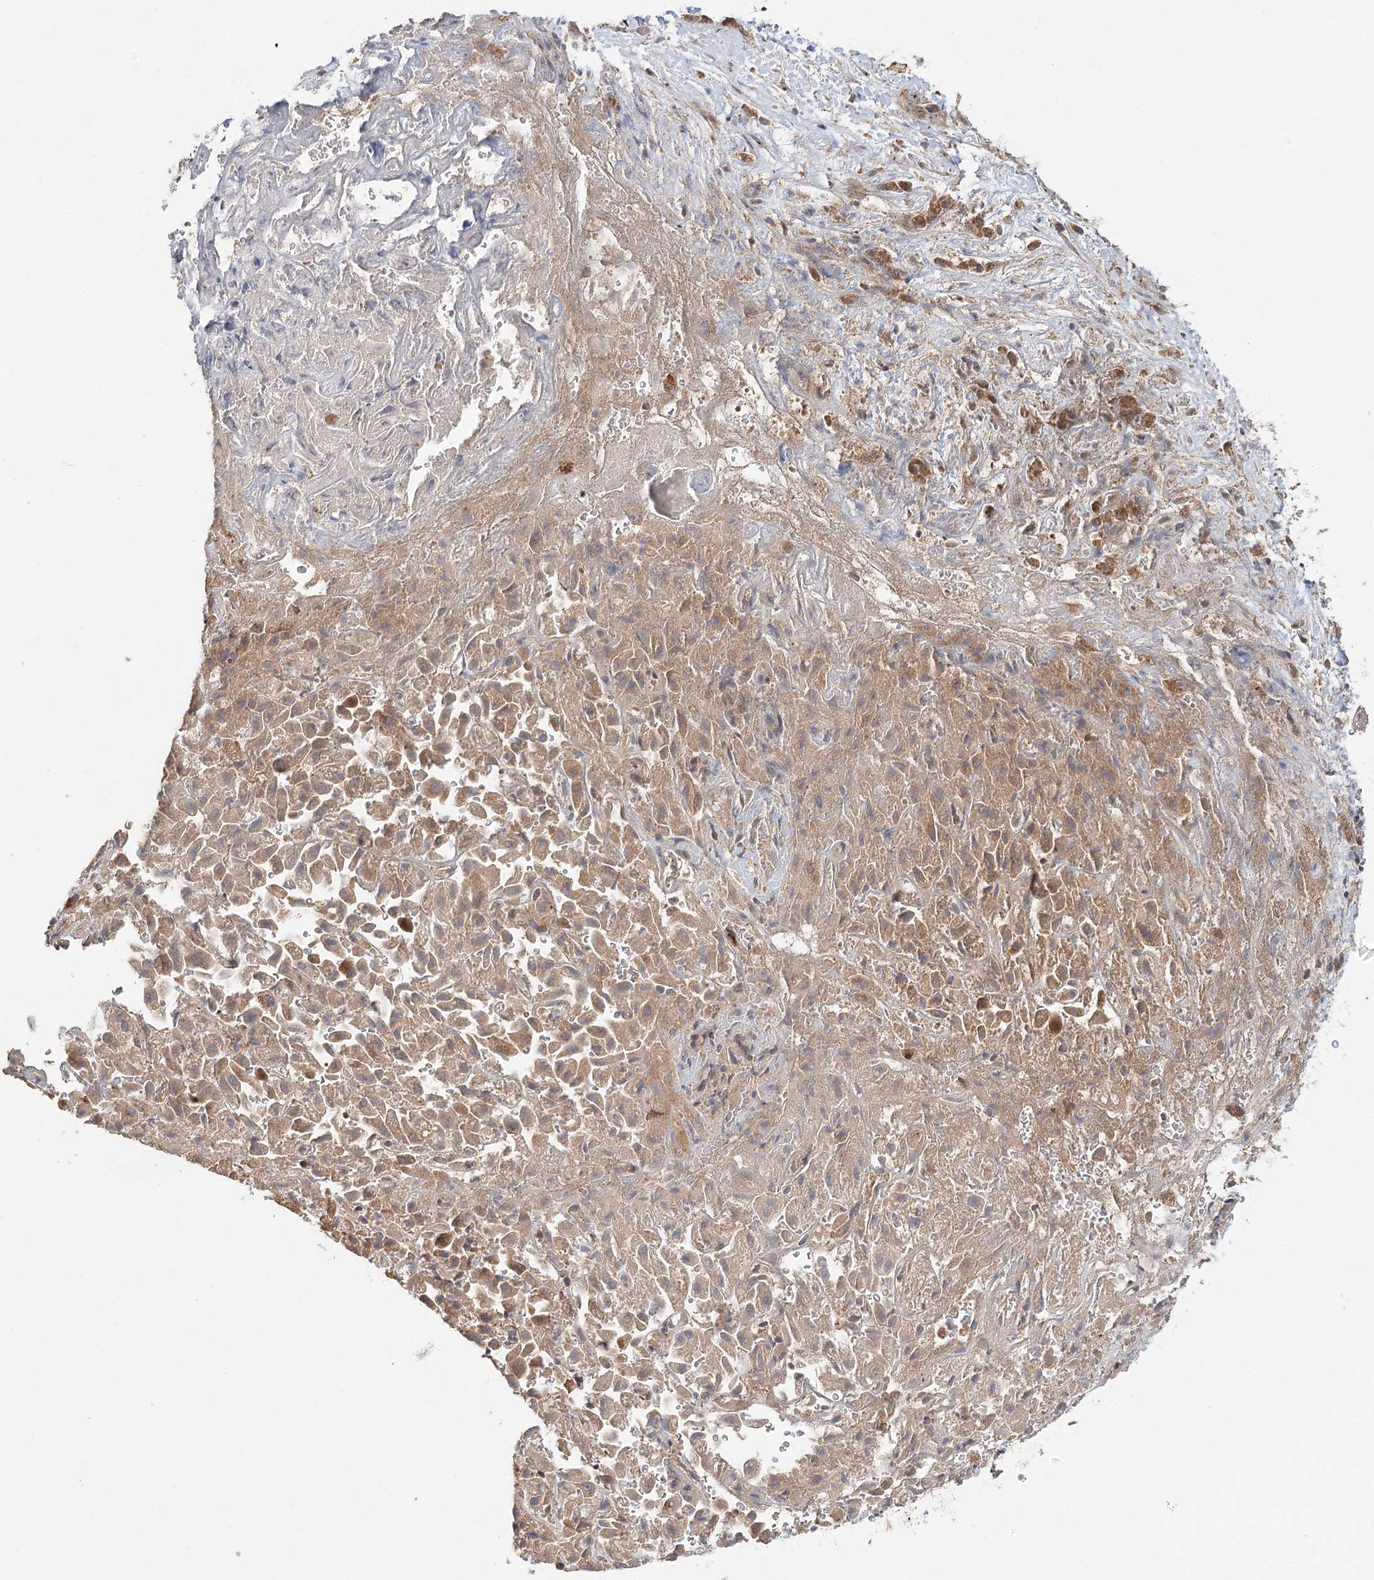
{"staining": {"intensity": "moderate", "quantity": ">75%", "location": "cytoplasmic/membranous"}, "tissue": "liver cancer", "cell_type": "Tumor cells", "image_type": "cancer", "snomed": [{"axis": "morphology", "description": "Cholangiocarcinoma"}, {"axis": "topography", "description": "Liver"}], "caption": "Approximately >75% of tumor cells in human liver cancer show moderate cytoplasmic/membranous protein positivity as visualized by brown immunohistochemical staining.", "gene": "RAPGEF6", "patient": {"sex": "female", "age": 52}}